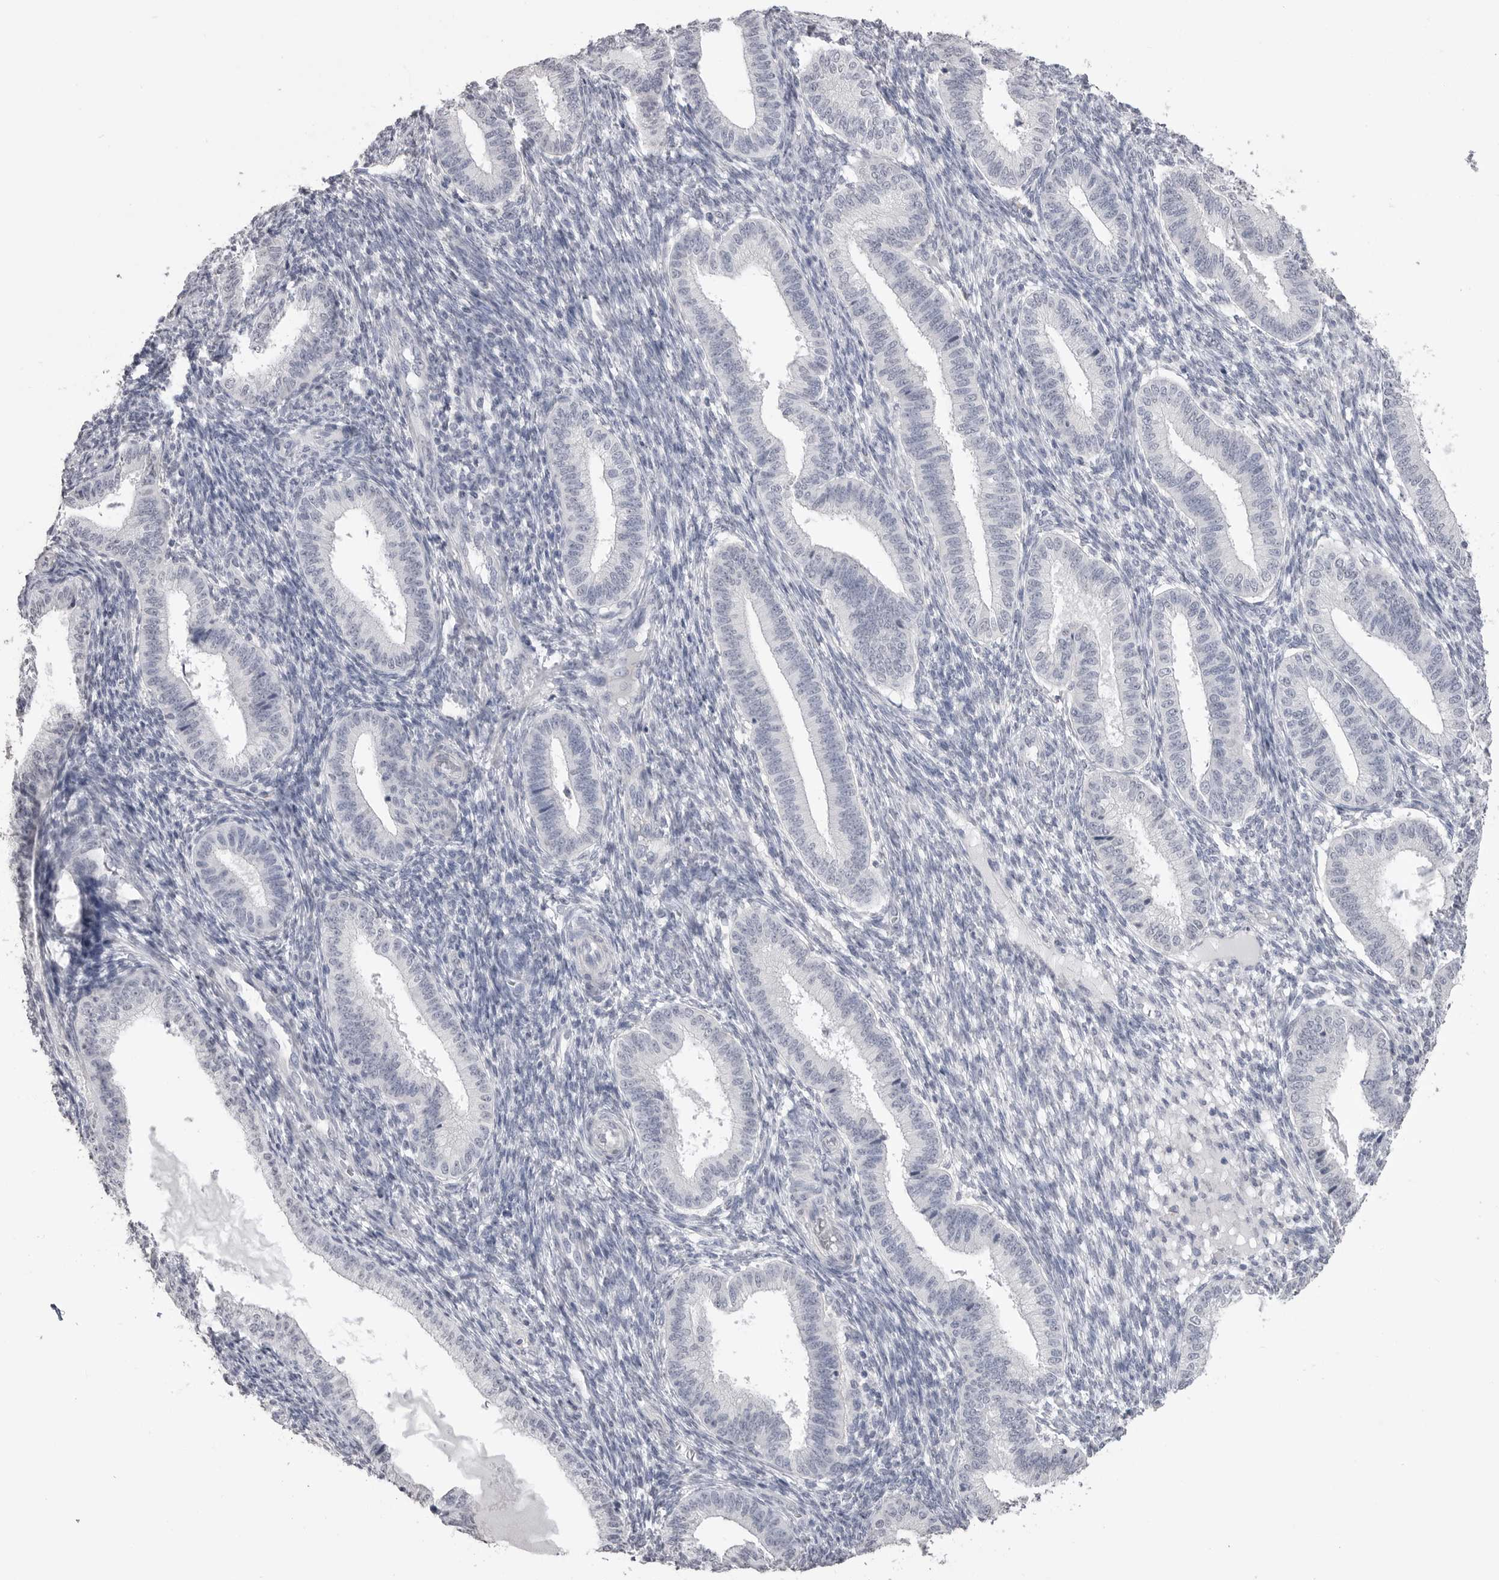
{"staining": {"intensity": "negative", "quantity": "none", "location": "none"}, "tissue": "endometrium", "cell_type": "Cells in endometrial stroma", "image_type": "normal", "snomed": [{"axis": "morphology", "description": "Normal tissue, NOS"}, {"axis": "topography", "description": "Endometrium"}], "caption": "This is an immunohistochemistry (IHC) photomicrograph of unremarkable endometrium. There is no positivity in cells in endometrial stroma.", "gene": "ICAM5", "patient": {"sex": "female", "age": 39}}